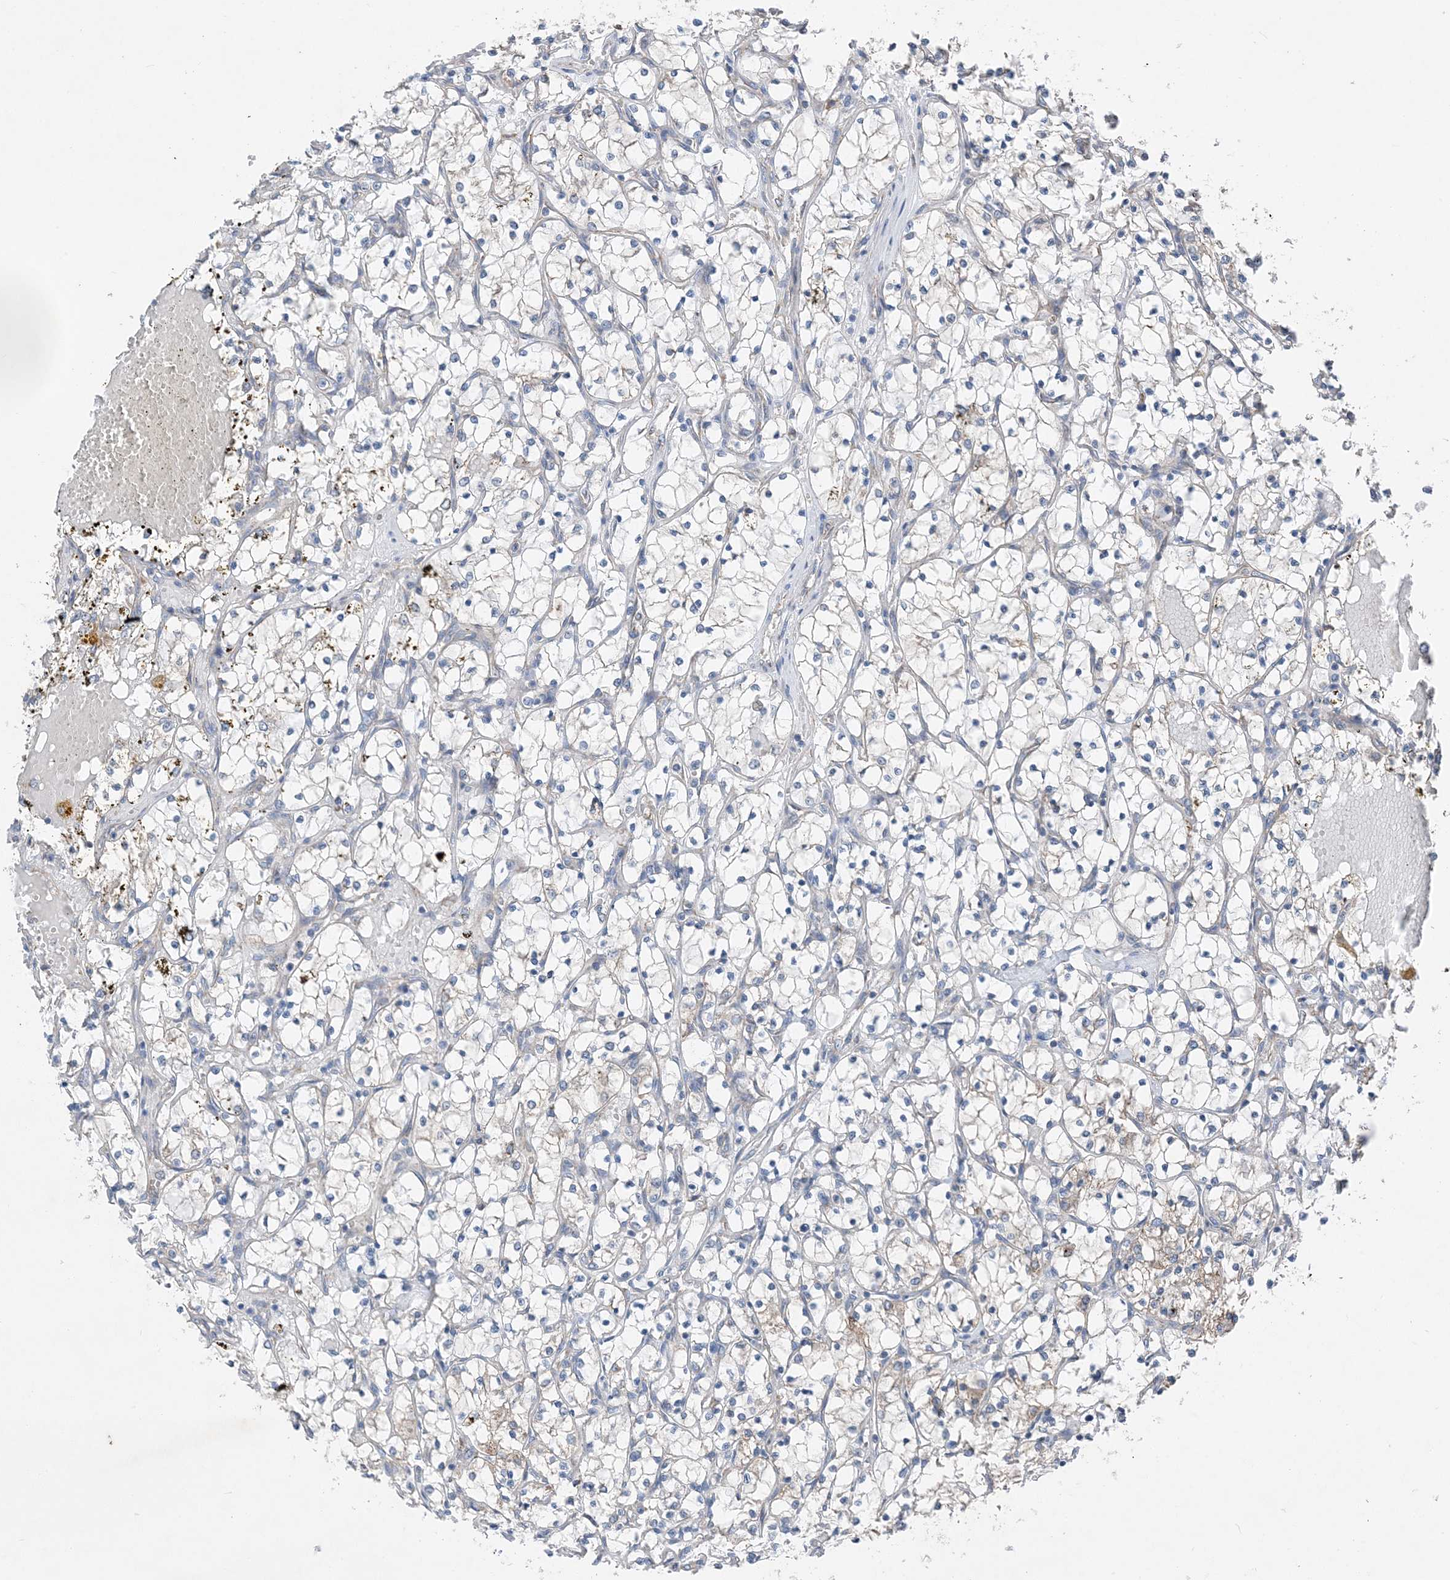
{"staining": {"intensity": "weak", "quantity": "<25%", "location": "cytoplasmic/membranous"}, "tissue": "renal cancer", "cell_type": "Tumor cells", "image_type": "cancer", "snomed": [{"axis": "morphology", "description": "Adenocarcinoma, NOS"}, {"axis": "topography", "description": "Kidney"}], "caption": "Immunohistochemistry (IHC) of renal cancer demonstrates no positivity in tumor cells.", "gene": "DHX30", "patient": {"sex": "female", "age": 69}}